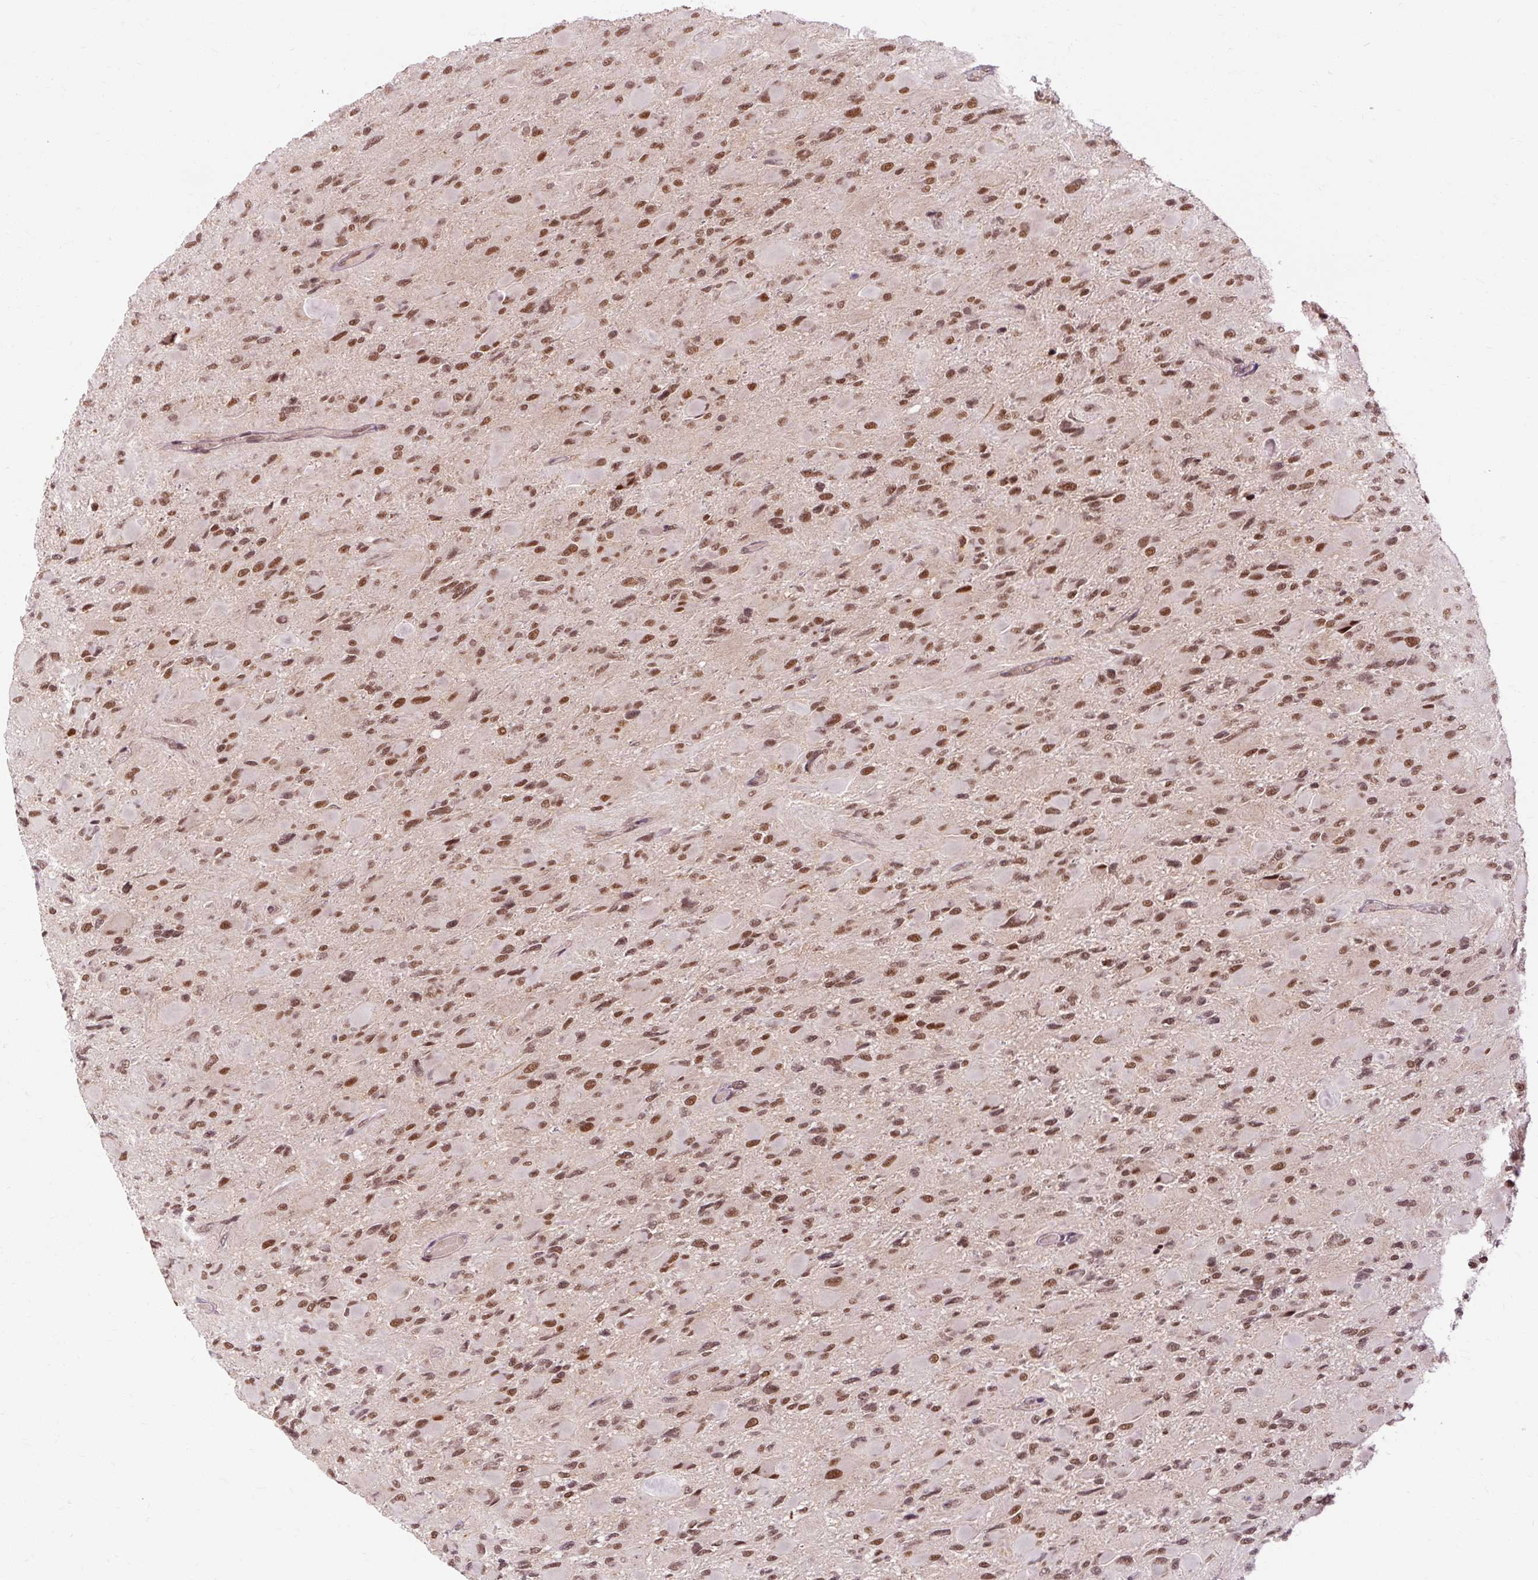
{"staining": {"intensity": "moderate", "quantity": ">75%", "location": "nuclear"}, "tissue": "glioma", "cell_type": "Tumor cells", "image_type": "cancer", "snomed": [{"axis": "morphology", "description": "Glioma, malignant, High grade"}, {"axis": "topography", "description": "Cerebral cortex"}], "caption": "Glioma was stained to show a protein in brown. There is medium levels of moderate nuclear staining in about >75% of tumor cells. Using DAB (brown) and hematoxylin (blue) stains, captured at high magnification using brightfield microscopy.", "gene": "CSTF1", "patient": {"sex": "female", "age": 36}}